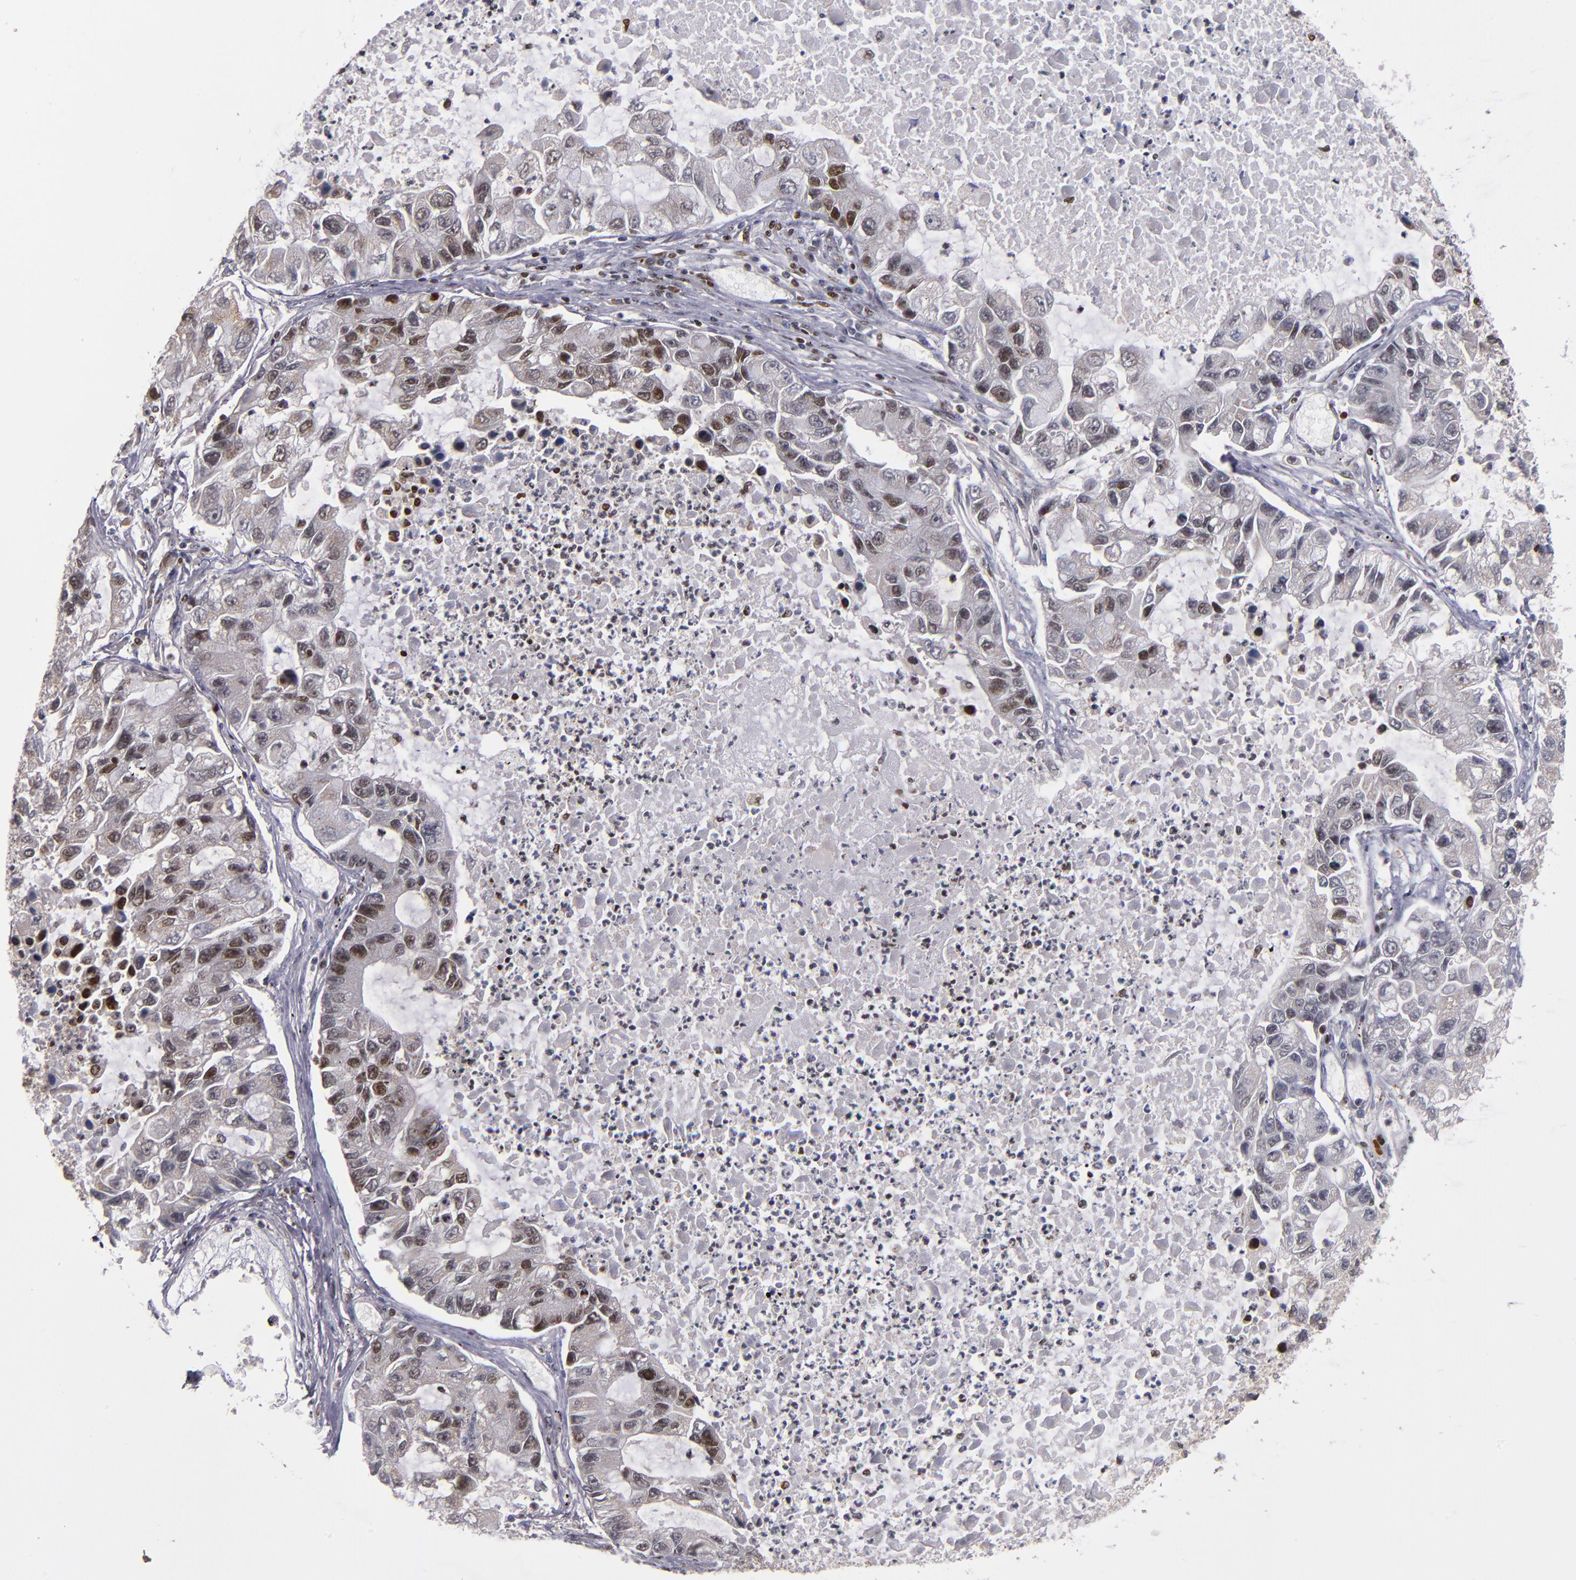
{"staining": {"intensity": "moderate", "quantity": "<25%", "location": "nuclear"}, "tissue": "lung cancer", "cell_type": "Tumor cells", "image_type": "cancer", "snomed": [{"axis": "morphology", "description": "Adenocarcinoma, NOS"}, {"axis": "topography", "description": "Lung"}], "caption": "Immunohistochemical staining of lung cancer (adenocarcinoma) exhibits low levels of moderate nuclear staining in about <25% of tumor cells. The staining was performed using DAB to visualize the protein expression in brown, while the nuclei were stained in blue with hematoxylin (Magnification: 20x).", "gene": "KDM6A", "patient": {"sex": "female", "age": 51}}